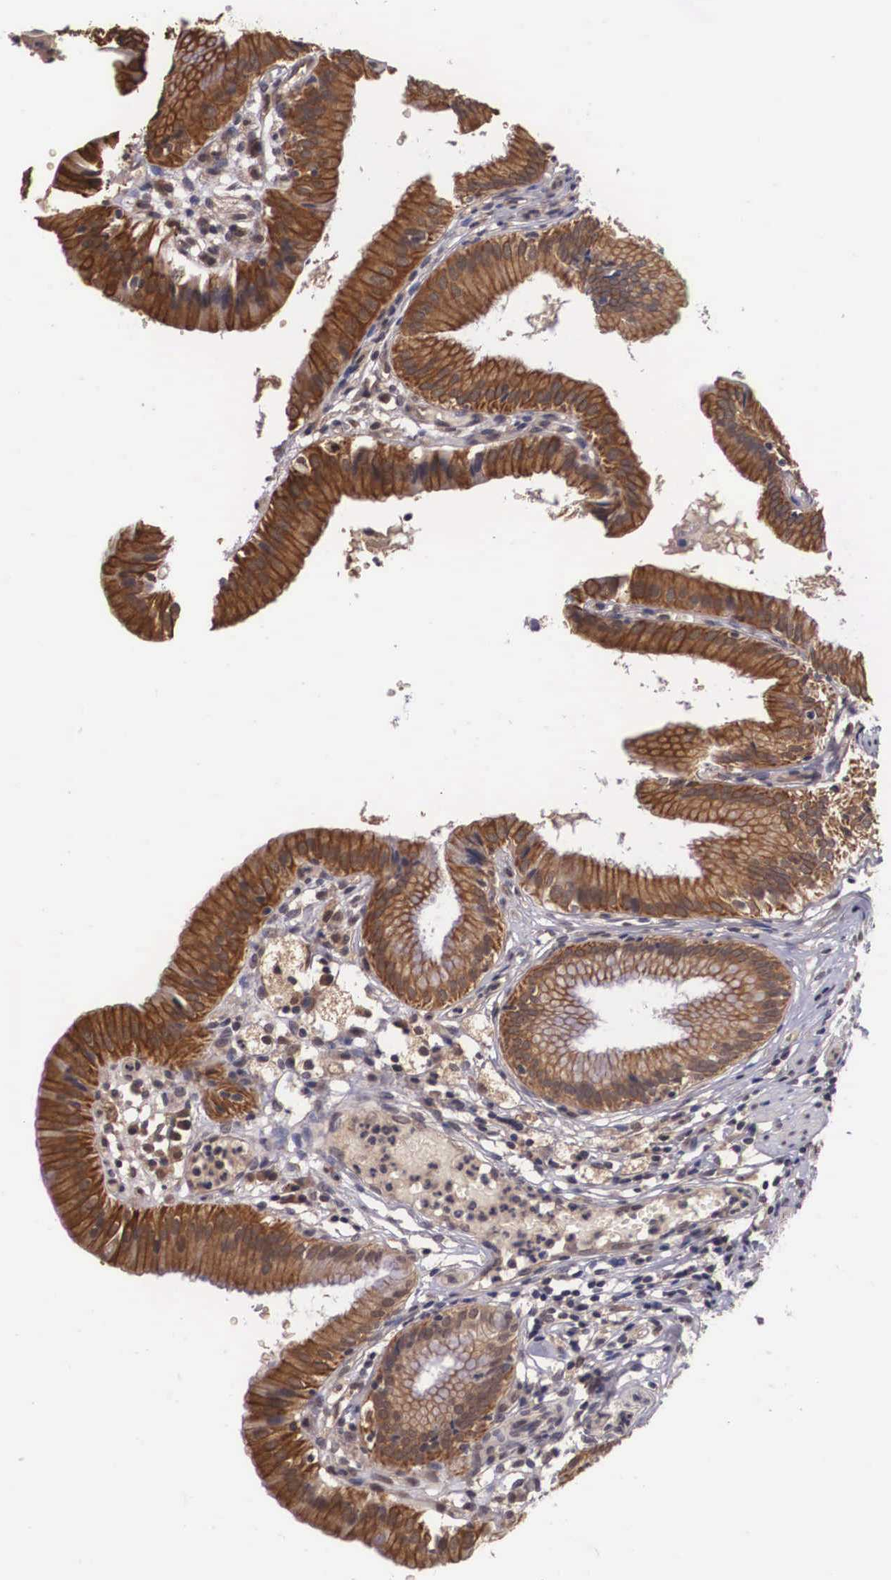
{"staining": {"intensity": "strong", "quantity": ">75%", "location": "cytoplasmic/membranous"}, "tissue": "gallbladder", "cell_type": "Glandular cells", "image_type": "normal", "snomed": [{"axis": "morphology", "description": "Normal tissue, NOS"}, {"axis": "topography", "description": "Gallbladder"}], "caption": "The photomicrograph shows a brown stain indicating the presence of a protein in the cytoplasmic/membranous of glandular cells in gallbladder.", "gene": "VASH1", "patient": {"sex": "male", "age": 28}}